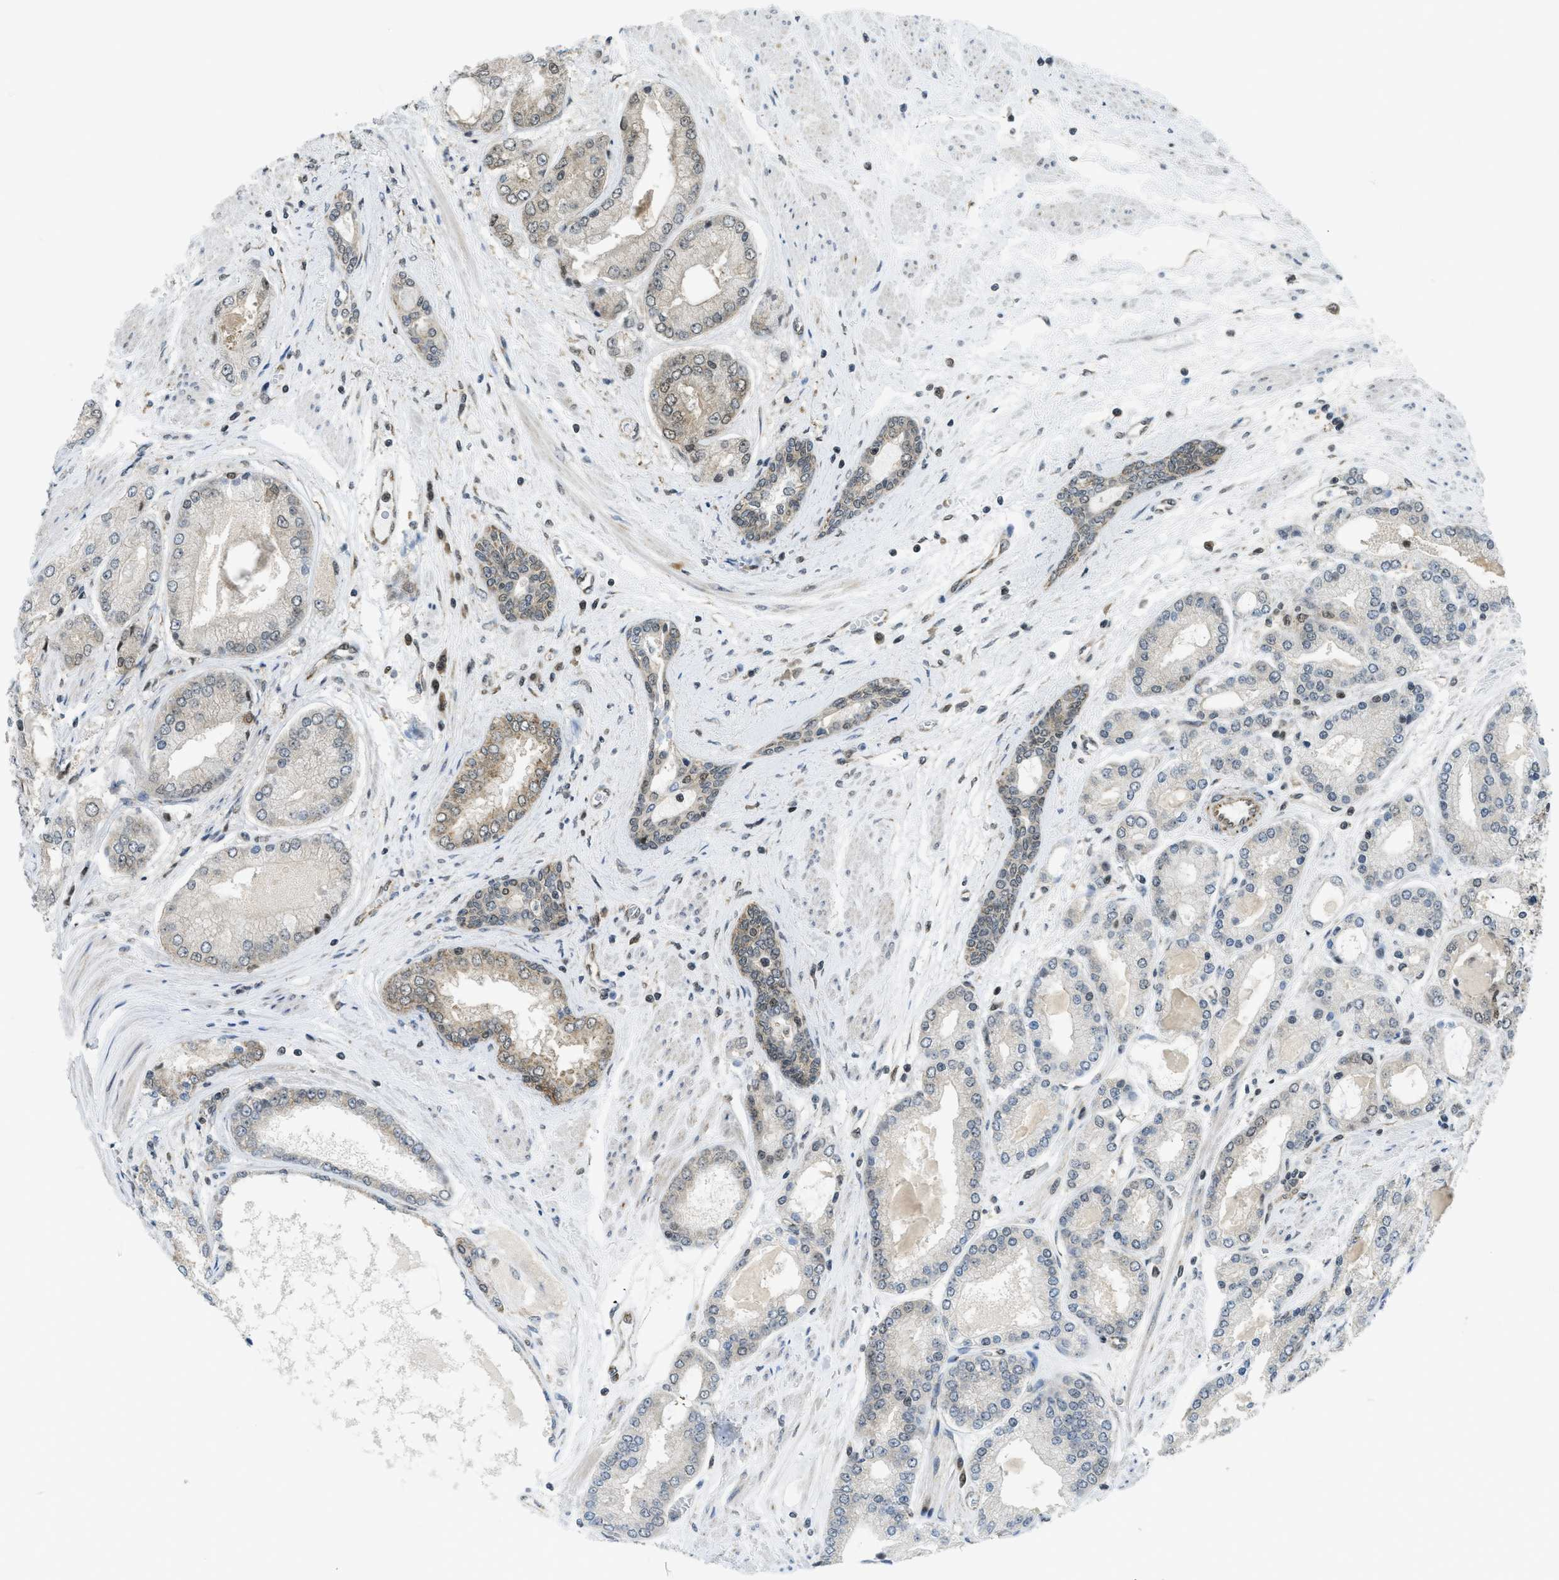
{"staining": {"intensity": "weak", "quantity": "<25%", "location": "cytoplasmic/membranous"}, "tissue": "prostate cancer", "cell_type": "Tumor cells", "image_type": "cancer", "snomed": [{"axis": "morphology", "description": "Adenocarcinoma, Low grade"}, {"axis": "topography", "description": "Prostate"}], "caption": "DAB immunohistochemical staining of human prostate cancer demonstrates no significant staining in tumor cells.", "gene": "TNPO1", "patient": {"sex": "male", "age": 57}}